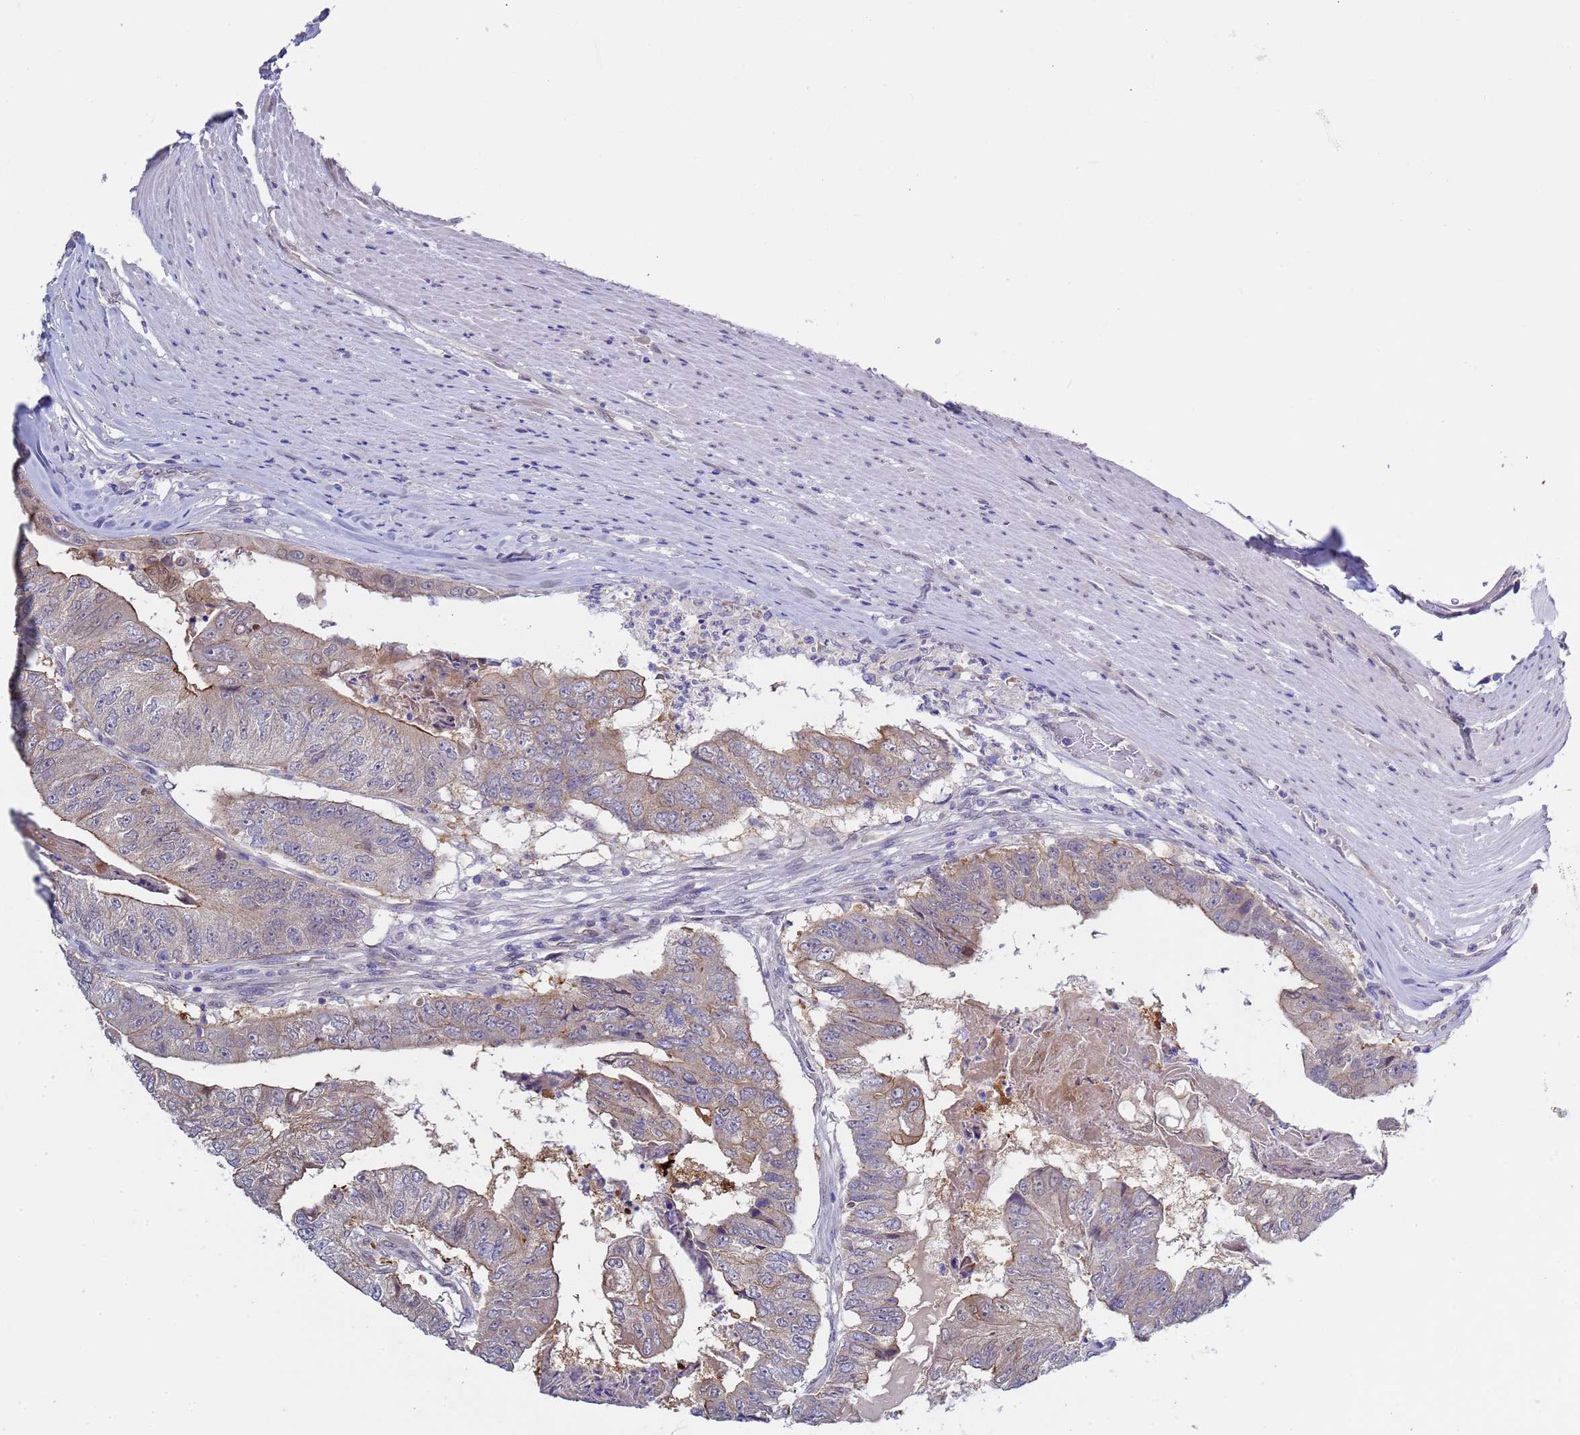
{"staining": {"intensity": "moderate", "quantity": "<25%", "location": "cytoplasmic/membranous"}, "tissue": "colorectal cancer", "cell_type": "Tumor cells", "image_type": "cancer", "snomed": [{"axis": "morphology", "description": "Adenocarcinoma, NOS"}, {"axis": "topography", "description": "Colon"}], "caption": "Colorectal cancer (adenocarcinoma) stained for a protein (brown) exhibits moderate cytoplasmic/membranous positive staining in about <25% of tumor cells.", "gene": "TRMT10A", "patient": {"sex": "female", "age": 67}}